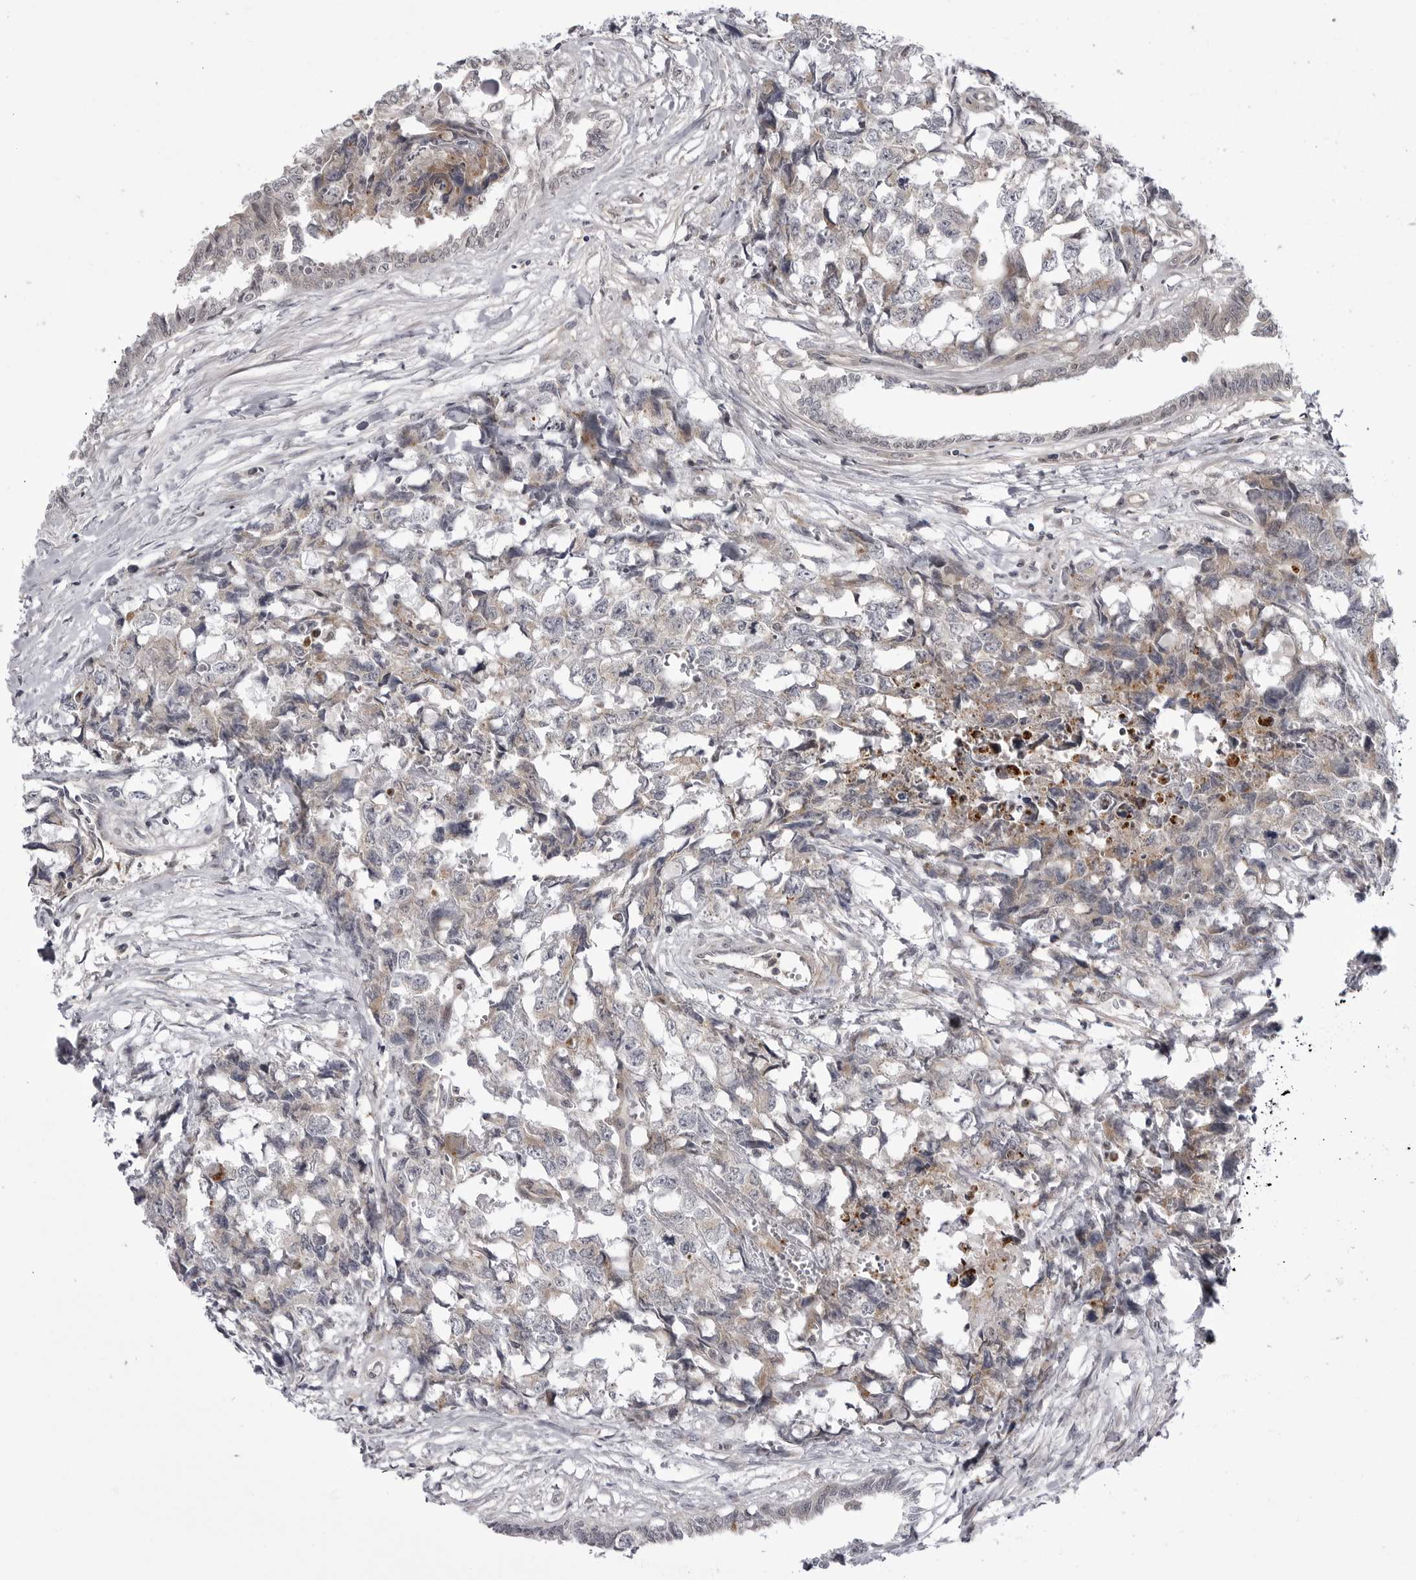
{"staining": {"intensity": "weak", "quantity": "<25%", "location": "cytoplasmic/membranous"}, "tissue": "testis cancer", "cell_type": "Tumor cells", "image_type": "cancer", "snomed": [{"axis": "morphology", "description": "Carcinoma, Embryonal, NOS"}, {"axis": "topography", "description": "Testis"}], "caption": "Immunohistochemistry (IHC) photomicrograph of neoplastic tissue: testis cancer stained with DAB exhibits no significant protein expression in tumor cells.", "gene": "CCDC18", "patient": {"sex": "male", "age": 31}}